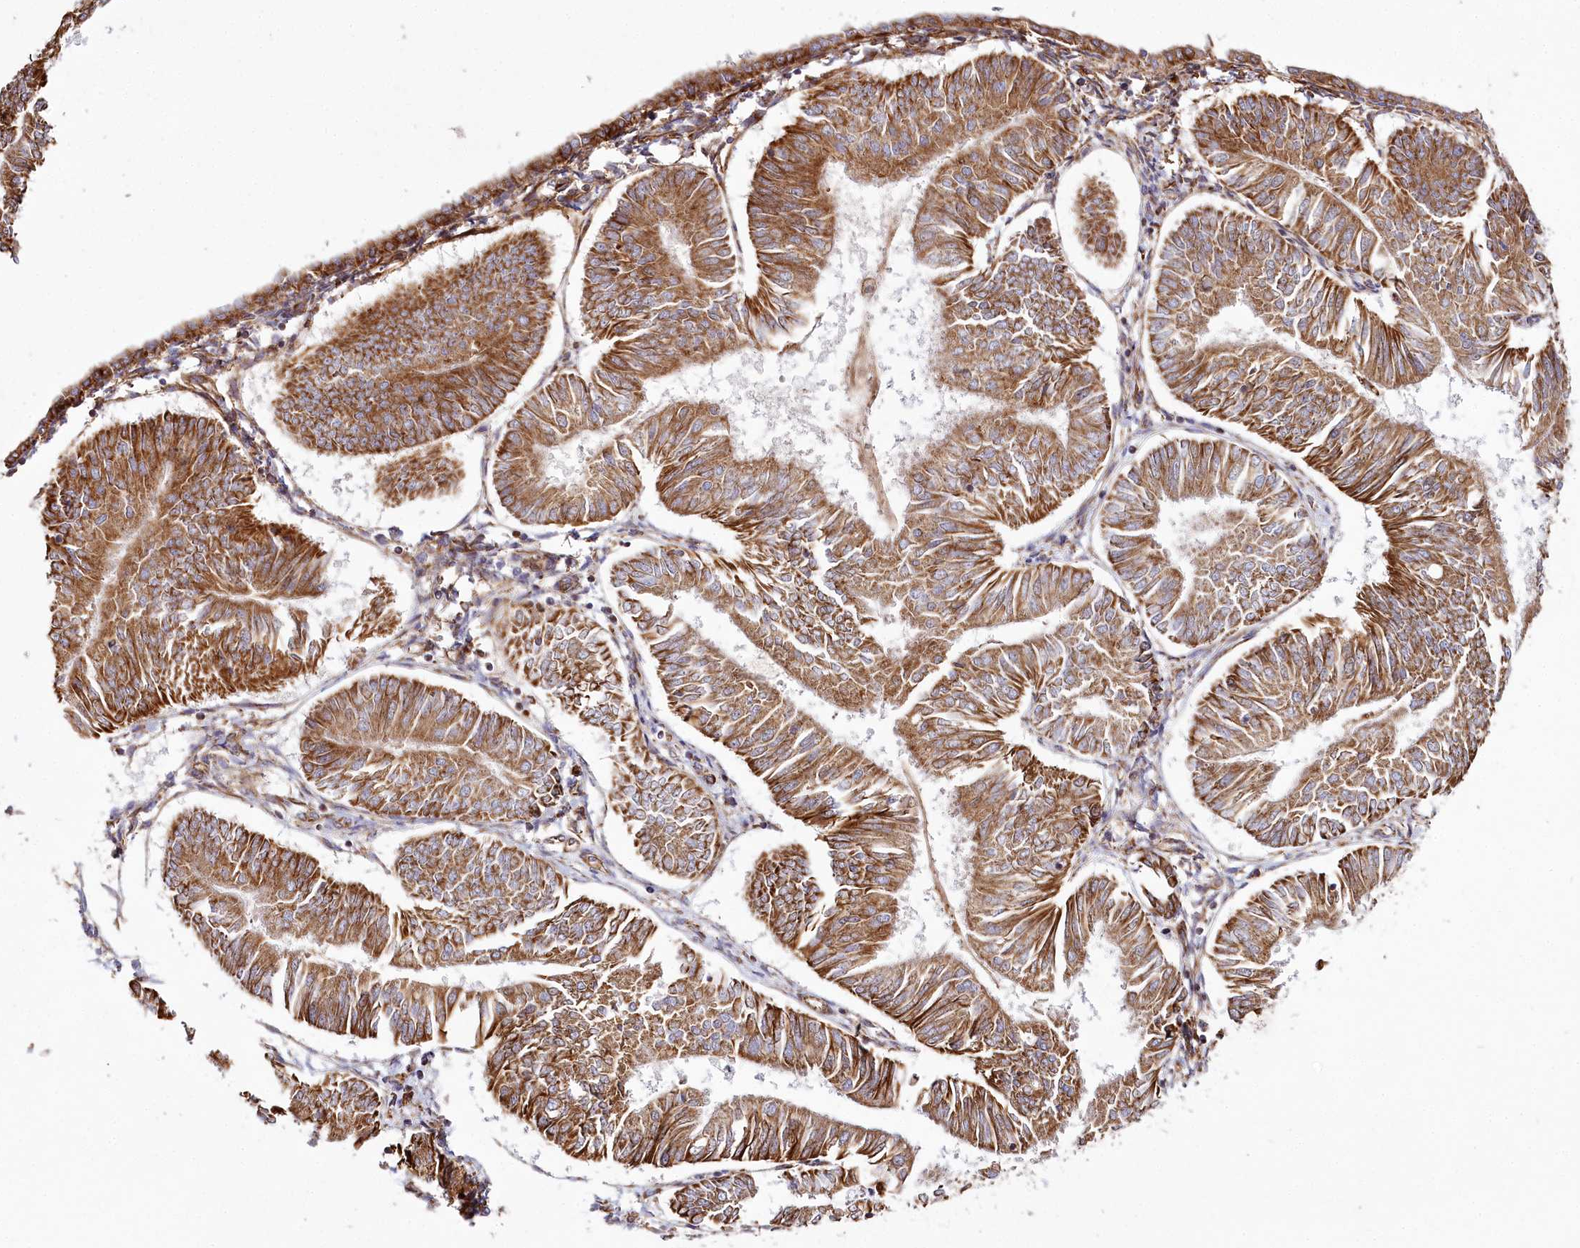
{"staining": {"intensity": "strong", "quantity": ">75%", "location": "cytoplasmic/membranous"}, "tissue": "endometrial cancer", "cell_type": "Tumor cells", "image_type": "cancer", "snomed": [{"axis": "morphology", "description": "Adenocarcinoma, NOS"}, {"axis": "topography", "description": "Endometrium"}], "caption": "Immunohistochemistry (IHC) of adenocarcinoma (endometrial) displays high levels of strong cytoplasmic/membranous staining in about >75% of tumor cells.", "gene": "THUMPD3", "patient": {"sex": "female", "age": 58}}